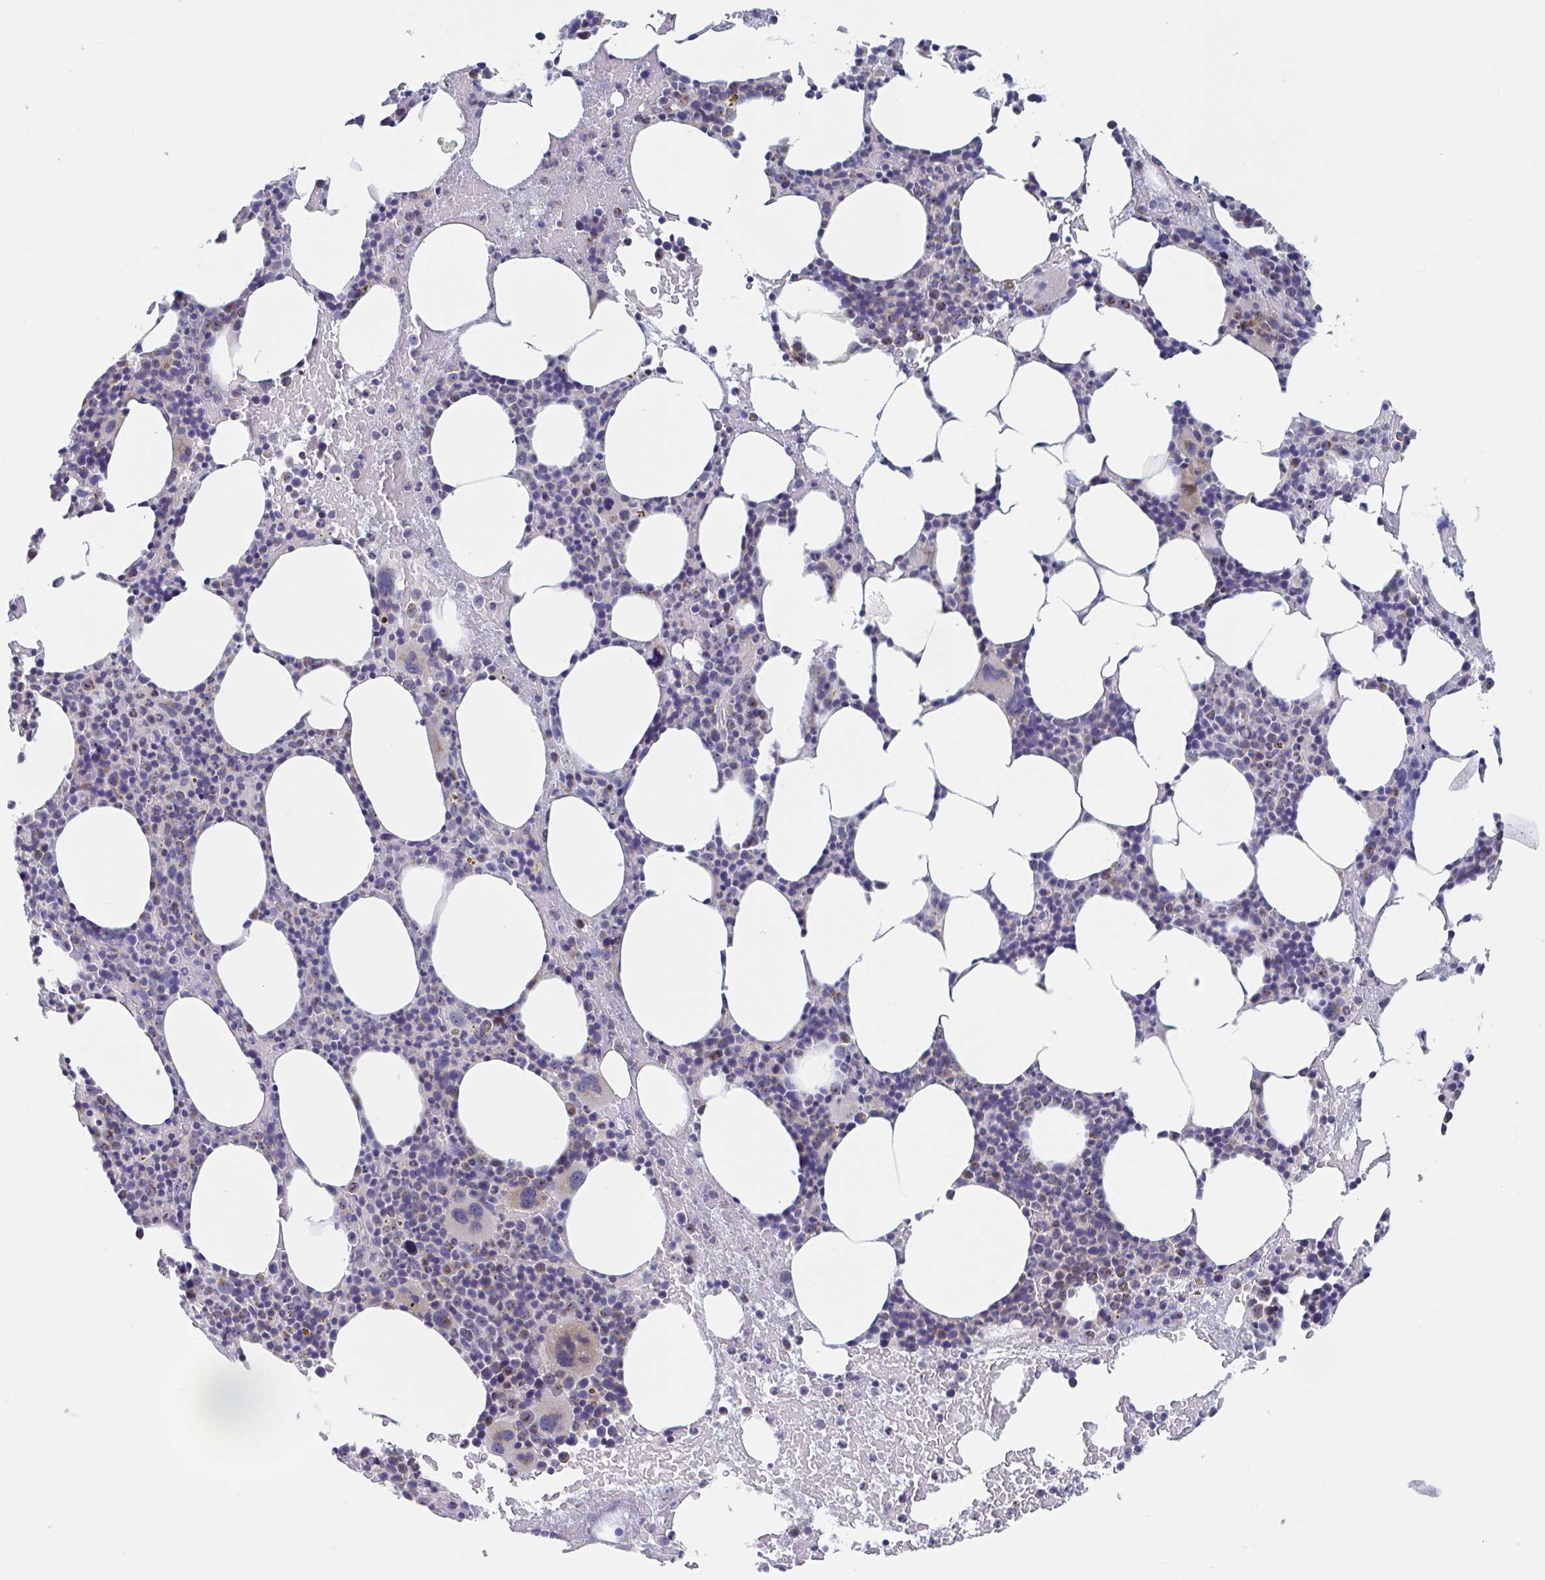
{"staining": {"intensity": "weak", "quantity": "<25%", "location": "cytoplasmic/membranous"}, "tissue": "bone marrow", "cell_type": "Hematopoietic cells", "image_type": "normal", "snomed": [{"axis": "morphology", "description": "Normal tissue, NOS"}, {"axis": "topography", "description": "Bone marrow"}], "caption": "There is no significant staining in hematopoietic cells of bone marrow. (Stains: DAB immunohistochemistry with hematoxylin counter stain, Microscopy: brightfield microscopy at high magnification).", "gene": "MRPL53", "patient": {"sex": "female", "age": 62}}